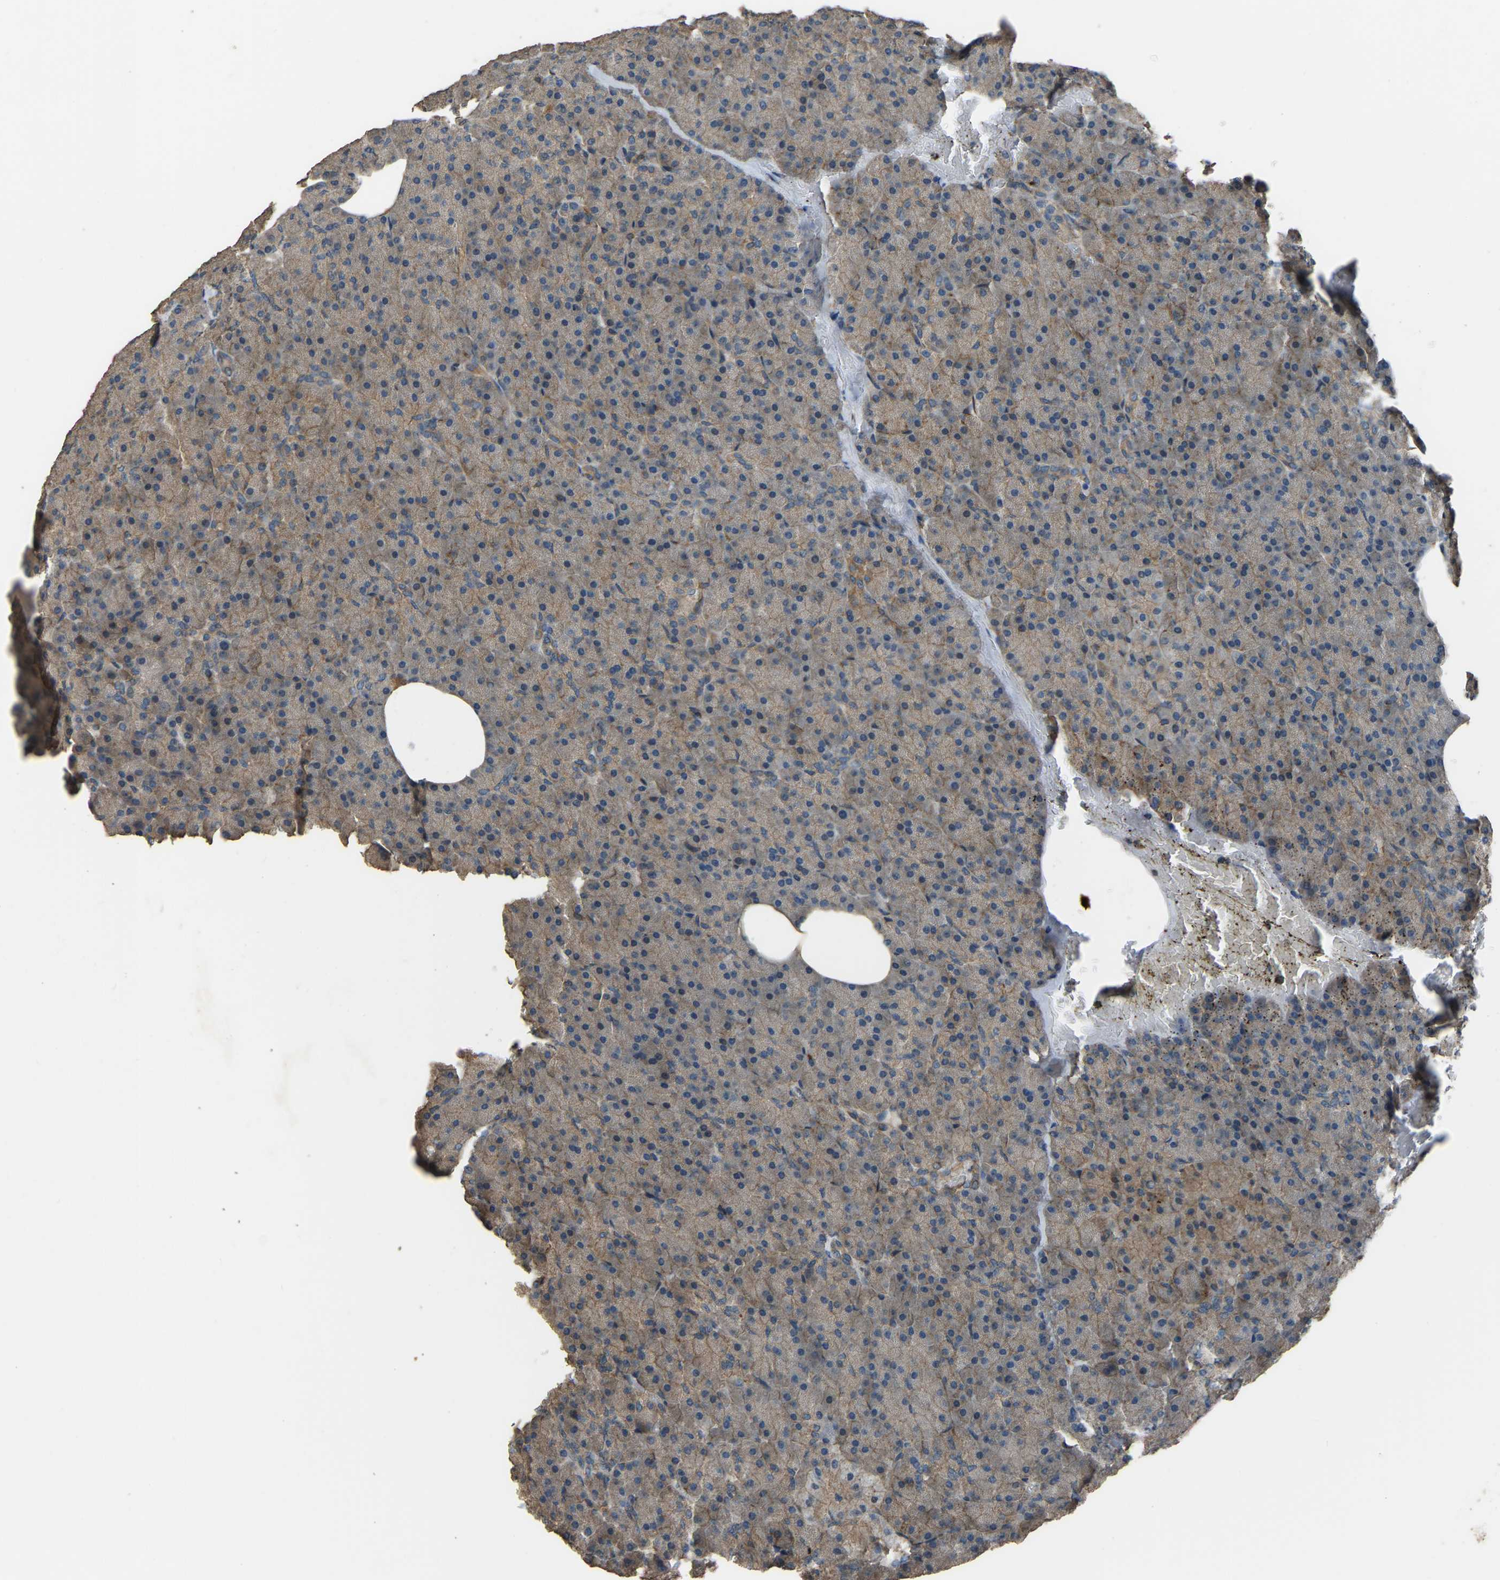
{"staining": {"intensity": "weak", "quantity": ">75%", "location": "cytoplasmic/membranous"}, "tissue": "pancreas", "cell_type": "Exocrine glandular cells", "image_type": "normal", "snomed": [{"axis": "morphology", "description": "Normal tissue, NOS"}, {"axis": "topography", "description": "Pancreas"}], "caption": "Immunohistochemistry (IHC) of normal human pancreas reveals low levels of weak cytoplasmic/membranous staining in about >75% of exocrine glandular cells. The protein is shown in brown color, while the nuclei are stained blue.", "gene": "SLC4A2", "patient": {"sex": "female", "age": 35}}